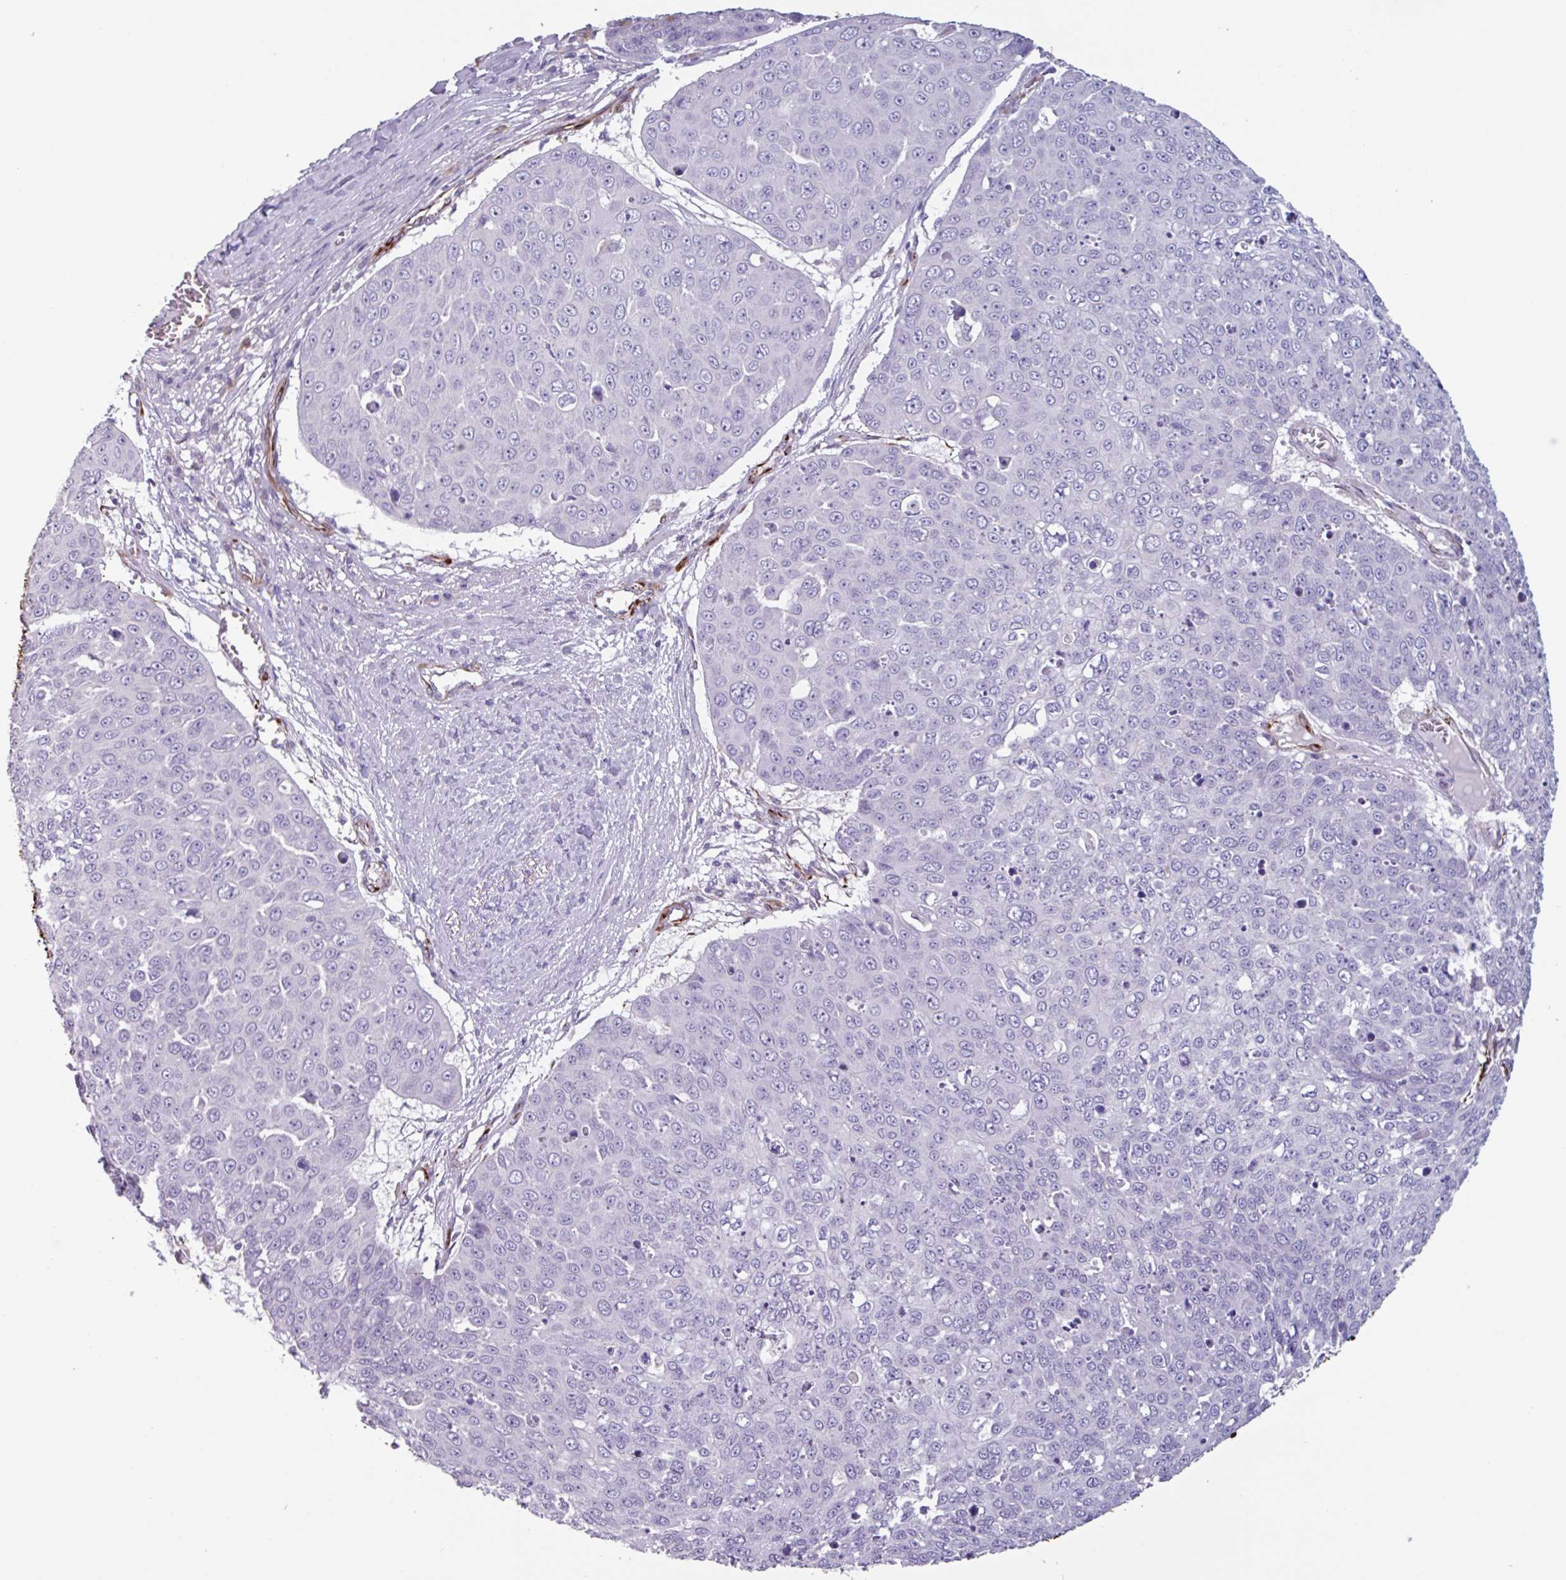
{"staining": {"intensity": "negative", "quantity": "none", "location": "none"}, "tissue": "skin cancer", "cell_type": "Tumor cells", "image_type": "cancer", "snomed": [{"axis": "morphology", "description": "Squamous cell carcinoma, NOS"}, {"axis": "topography", "description": "Skin"}], "caption": "Protein analysis of skin squamous cell carcinoma demonstrates no significant positivity in tumor cells. (Immunohistochemistry (ihc), brightfield microscopy, high magnification).", "gene": "BTD", "patient": {"sex": "male", "age": 71}}